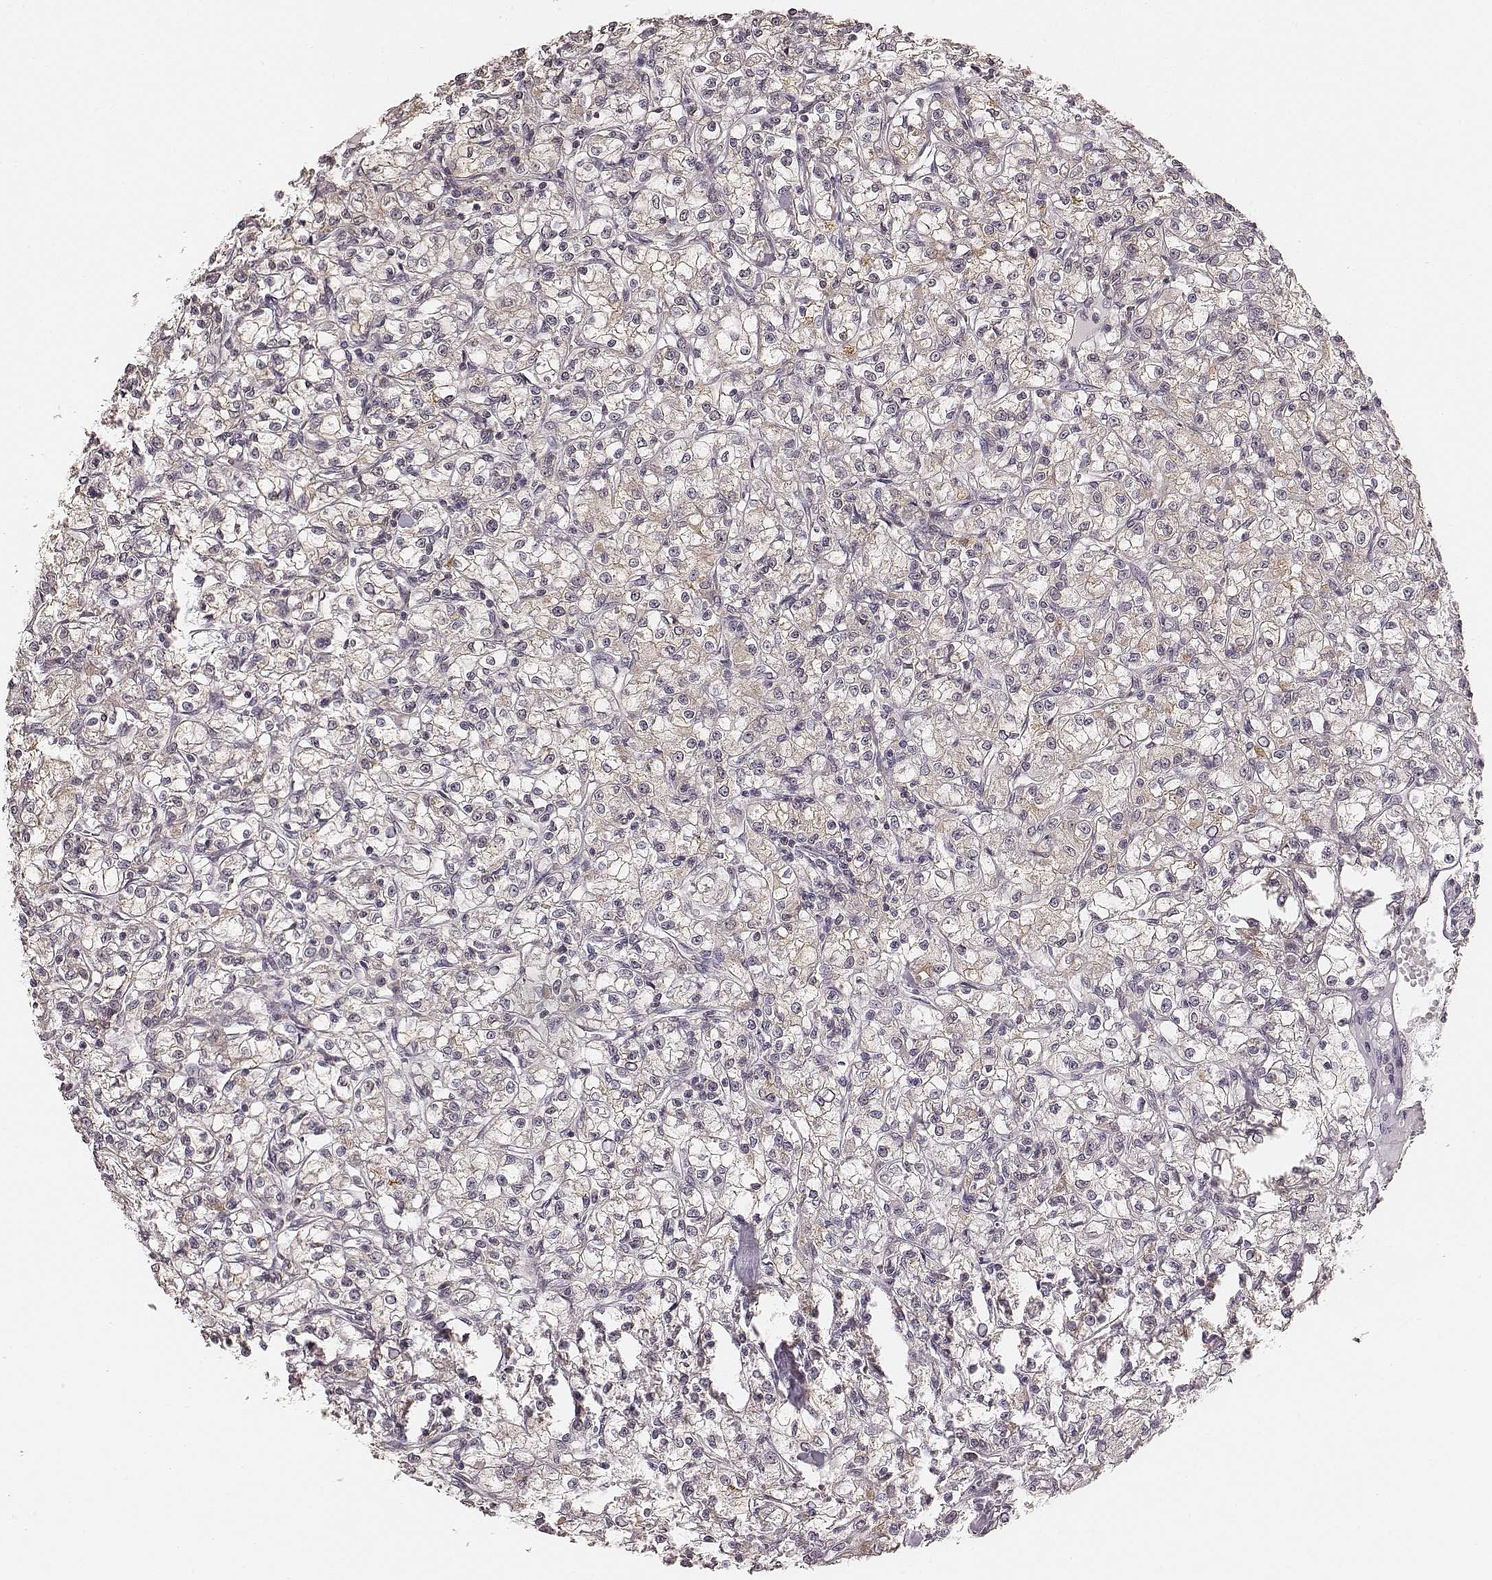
{"staining": {"intensity": "weak", "quantity": ">75%", "location": "cytoplasmic/membranous"}, "tissue": "renal cancer", "cell_type": "Tumor cells", "image_type": "cancer", "snomed": [{"axis": "morphology", "description": "Adenocarcinoma, NOS"}, {"axis": "topography", "description": "Kidney"}], "caption": "Renal adenocarcinoma stained with a protein marker shows weak staining in tumor cells.", "gene": "LY6K", "patient": {"sex": "female", "age": 59}}